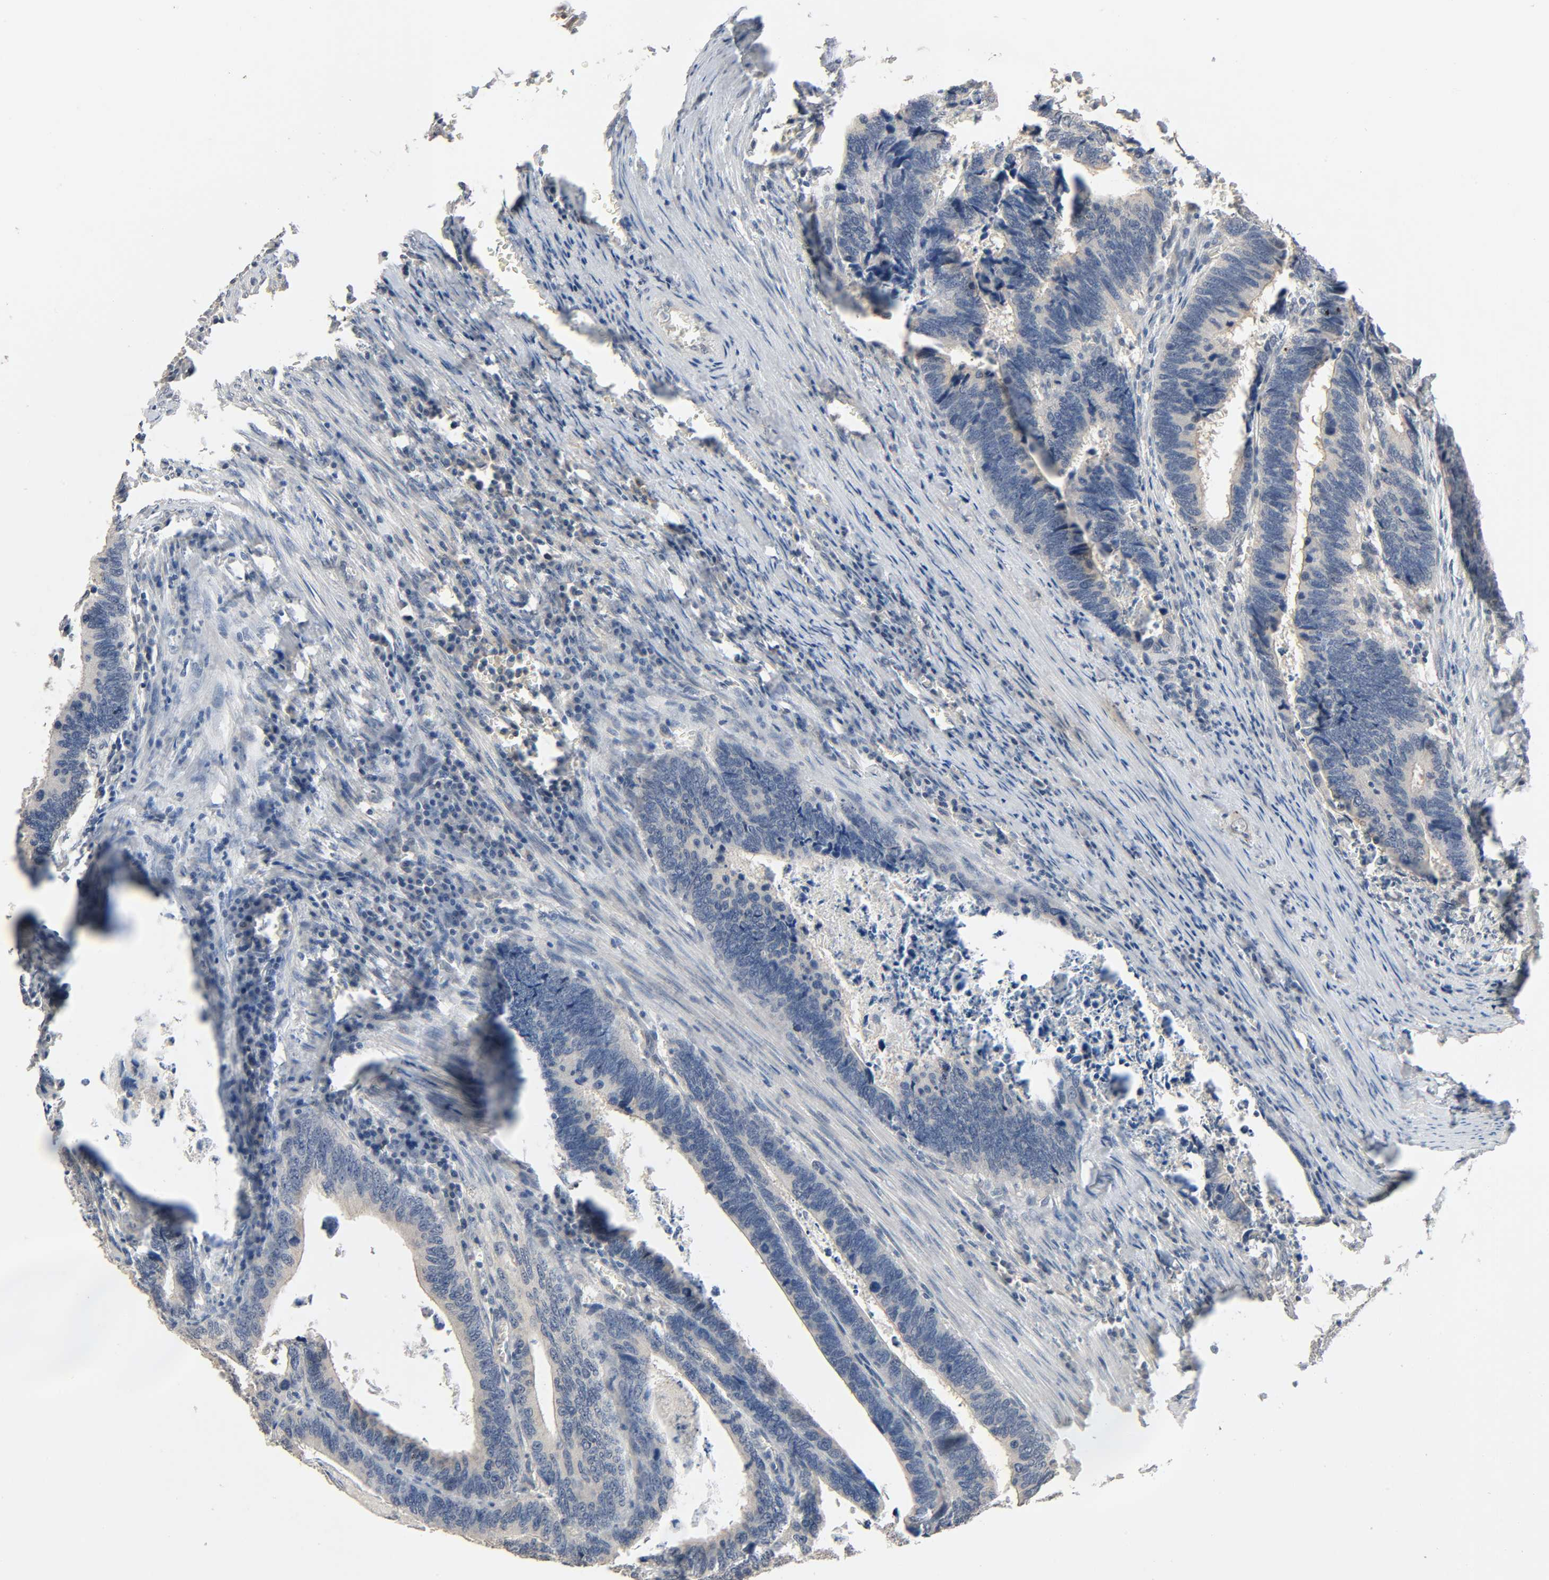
{"staining": {"intensity": "negative", "quantity": "none", "location": "none"}, "tissue": "colorectal cancer", "cell_type": "Tumor cells", "image_type": "cancer", "snomed": [{"axis": "morphology", "description": "Adenocarcinoma, NOS"}, {"axis": "topography", "description": "Colon"}], "caption": "Protein analysis of colorectal adenocarcinoma demonstrates no significant expression in tumor cells. The staining is performed using DAB (3,3'-diaminobenzidine) brown chromogen with nuclei counter-stained in using hematoxylin.", "gene": "MAGEA8", "patient": {"sex": "male", "age": 72}}